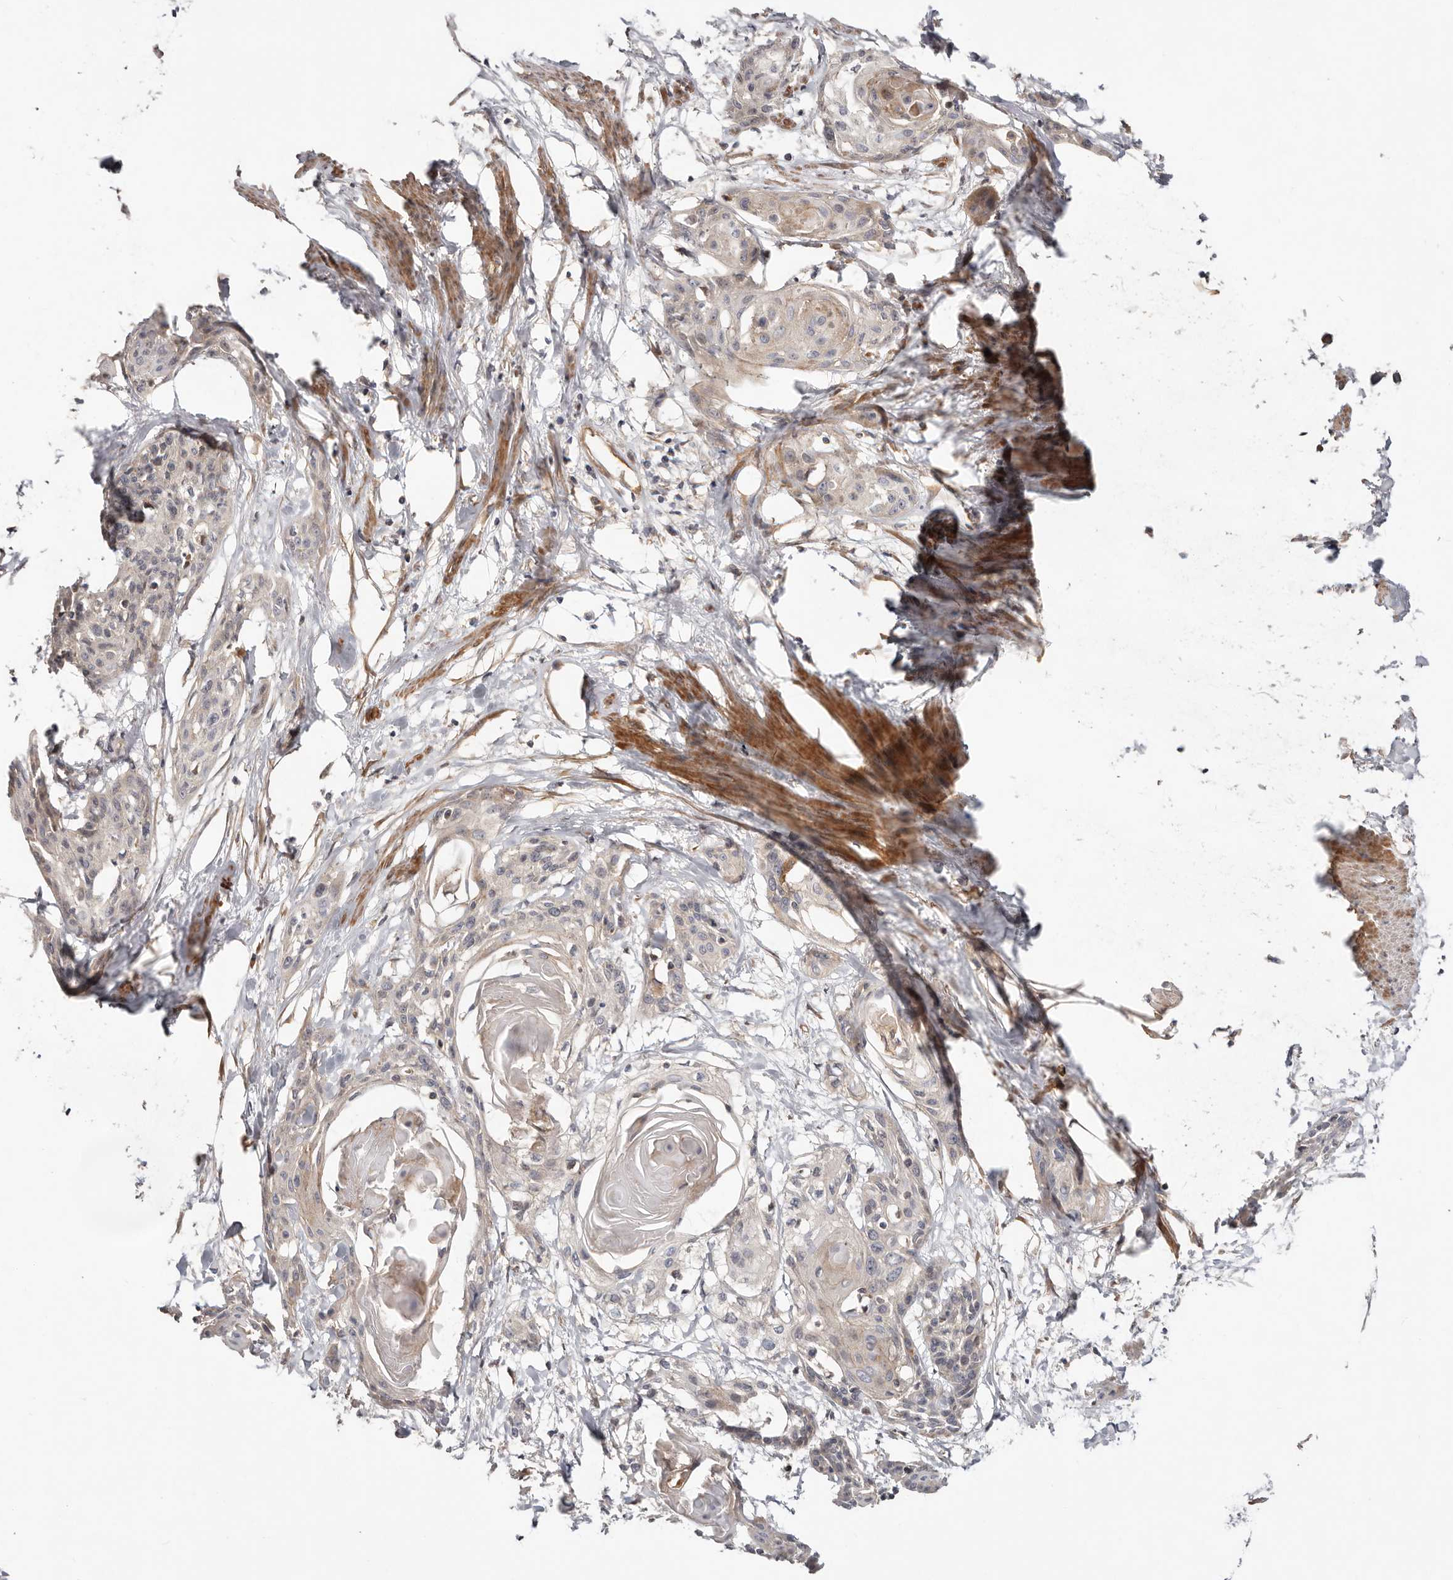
{"staining": {"intensity": "negative", "quantity": "none", "location": "none"}, "tissue": "cervical cancer", "cell_type": "Tumor cells", "image_type": "cancer", "snomed": [{"axis": "morphology", "description": "Squamous cell carcinoma, NOS"}, {"axis": "topography", "description": "Cervix"}], "caption": "This is an immunohistochemistry (IHC) image of human cervical cancer. There is no staining in tumor cells.", "gene": "MACF1", "patient": {"sex": "female", "age": 57}}